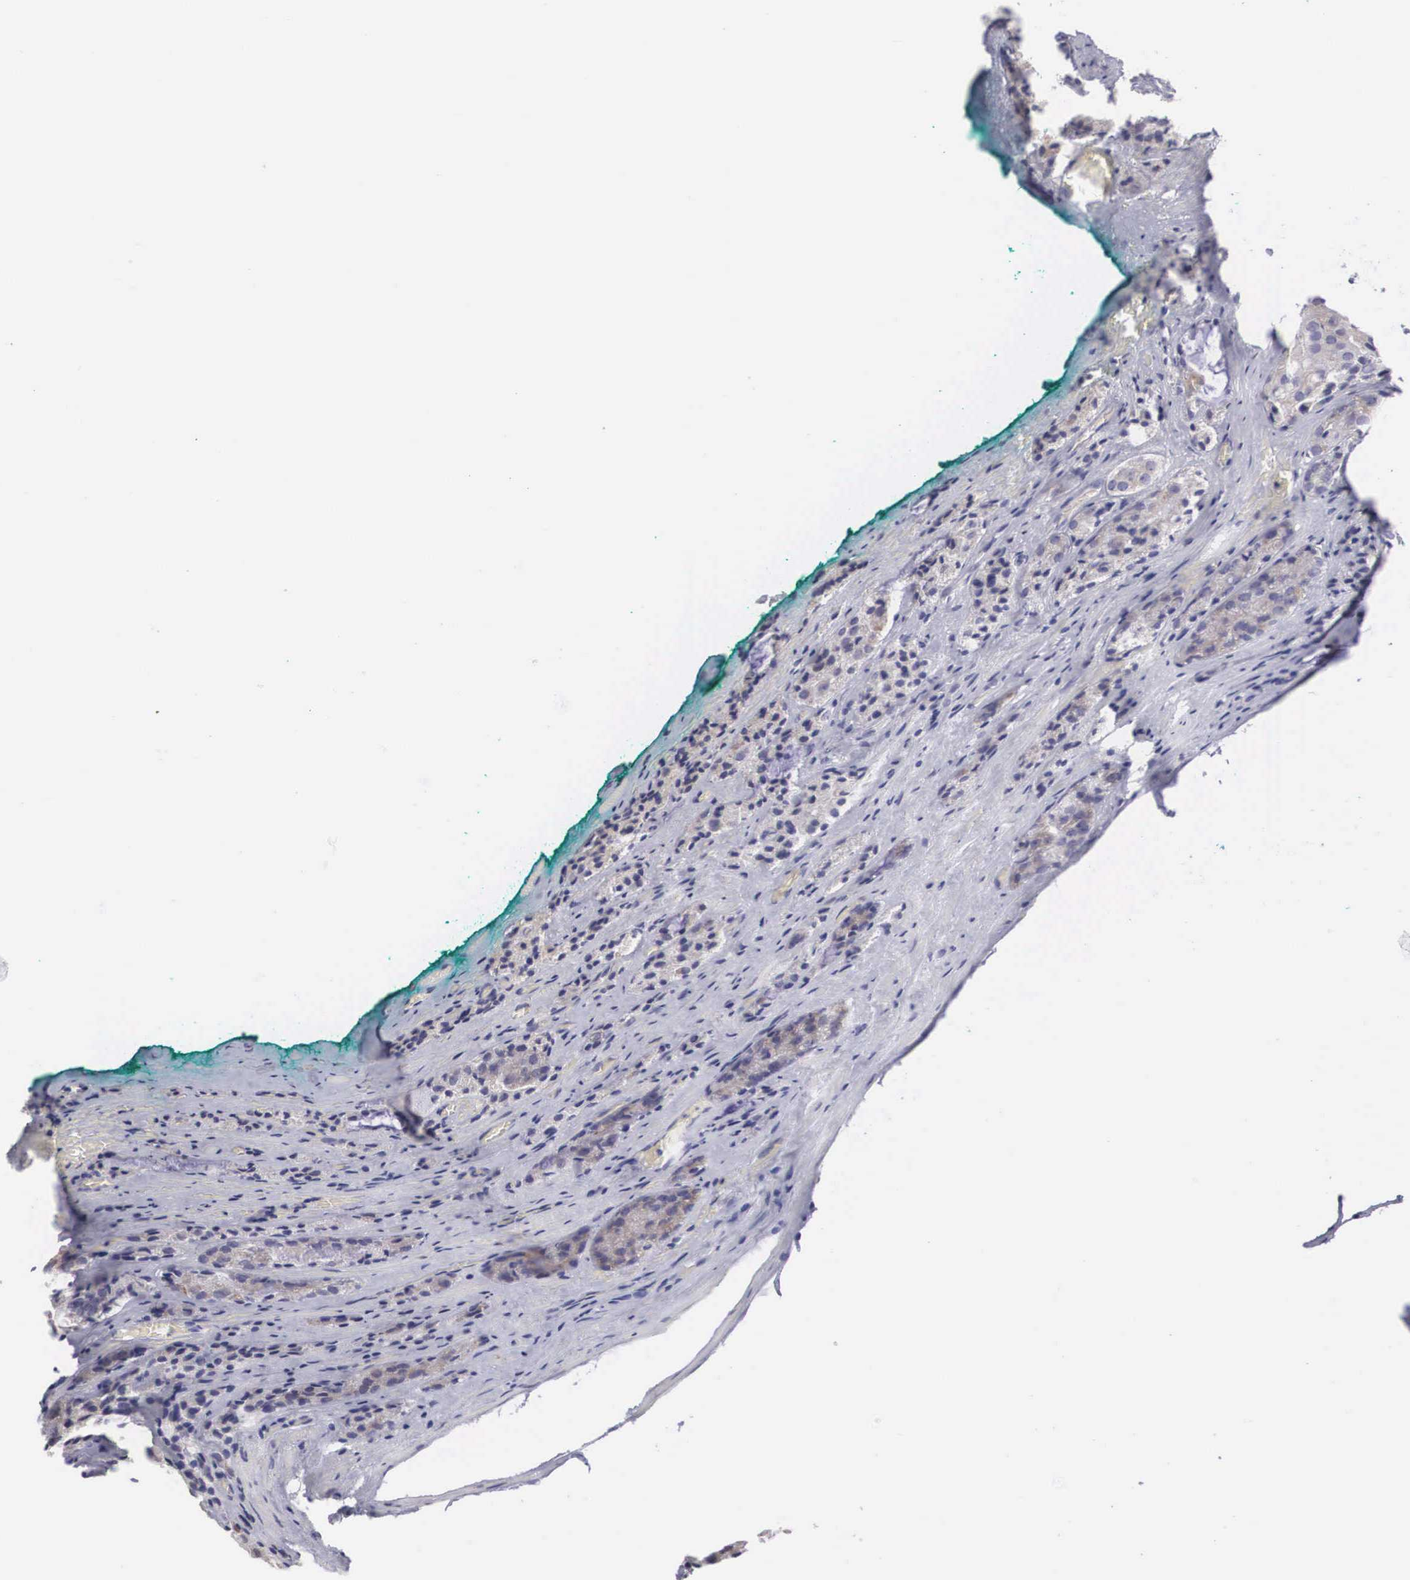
{"staining": {"intensity": "weak", "quantity": "<25%", "location": "cytoplasmic/membranous"}, "tissue": "prostate cancer", "cell_type": "Tumor cells", "image_type": "cancer", "snomed": [{"axis": "morphology", "description": "Adenocarcinoma, Medium grade"}, {"axis": "topography", "description": "Prostate"}], "caption": "IHC photomicrograph of medium-grade adenocarcinoma (prostate) stained for a protein (brown), which exhibits no staining in tumor cells.", "gene": "ARMCX3", "patient": {"sex": "male", "age": 60}}